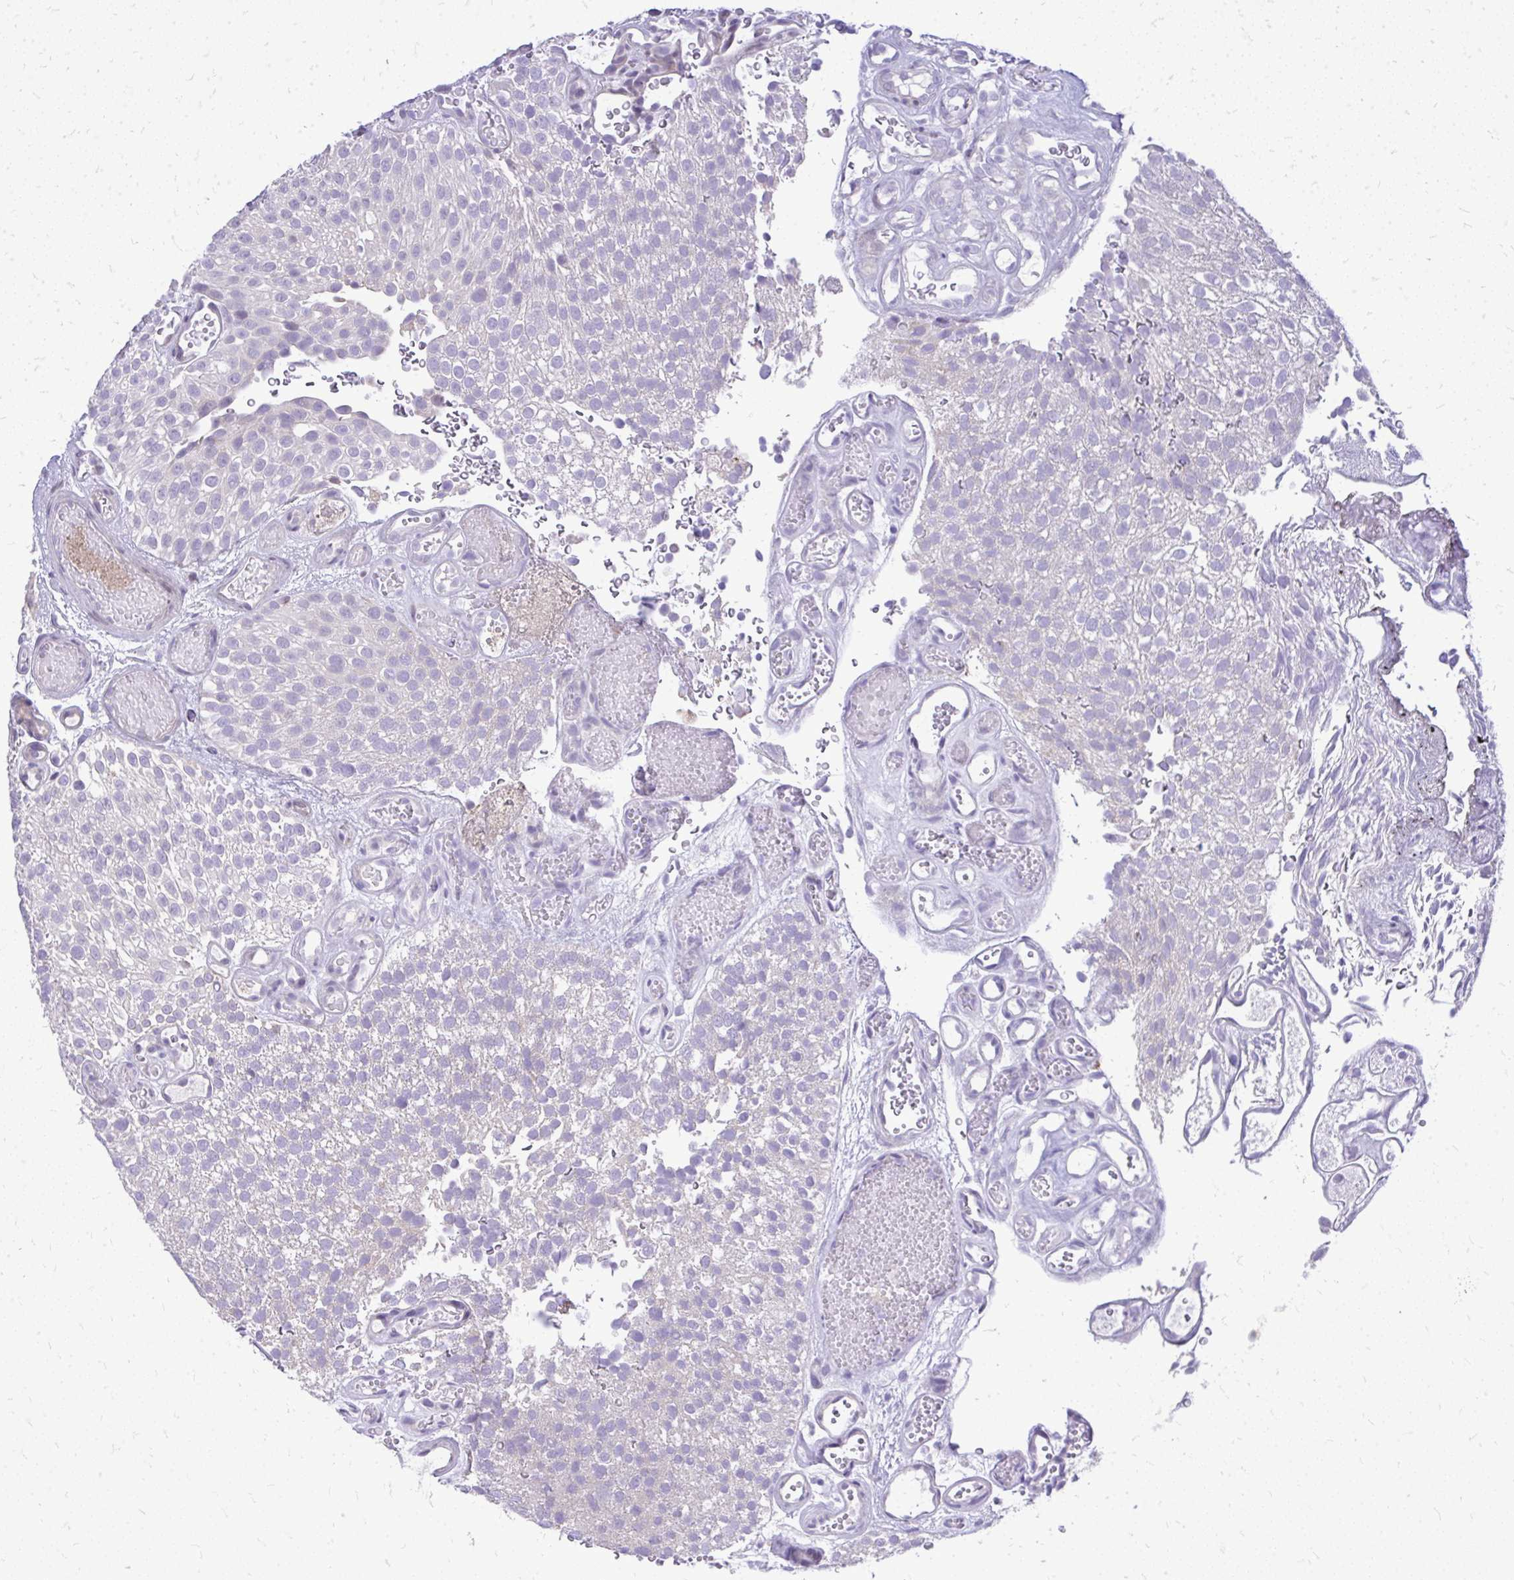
{"staining": {"intensity": "negative", "quantity": "none", "location": "none"}, "tissue": "urothelial cancer", "cell_type": "Tumor cells", "image_type": "cancer", "snomed": [{"axis": "morphology", "description": "Urothelial carcinoma, Low grade"}, {"axis": "topography", "description": "Urinary bladder"}], "caption": "Urothelial cancer stained for a protein using IHC reveals no staining tumor cells.", "gene": "OR8D1", "patient": {"sex": "male", "age": 78}}